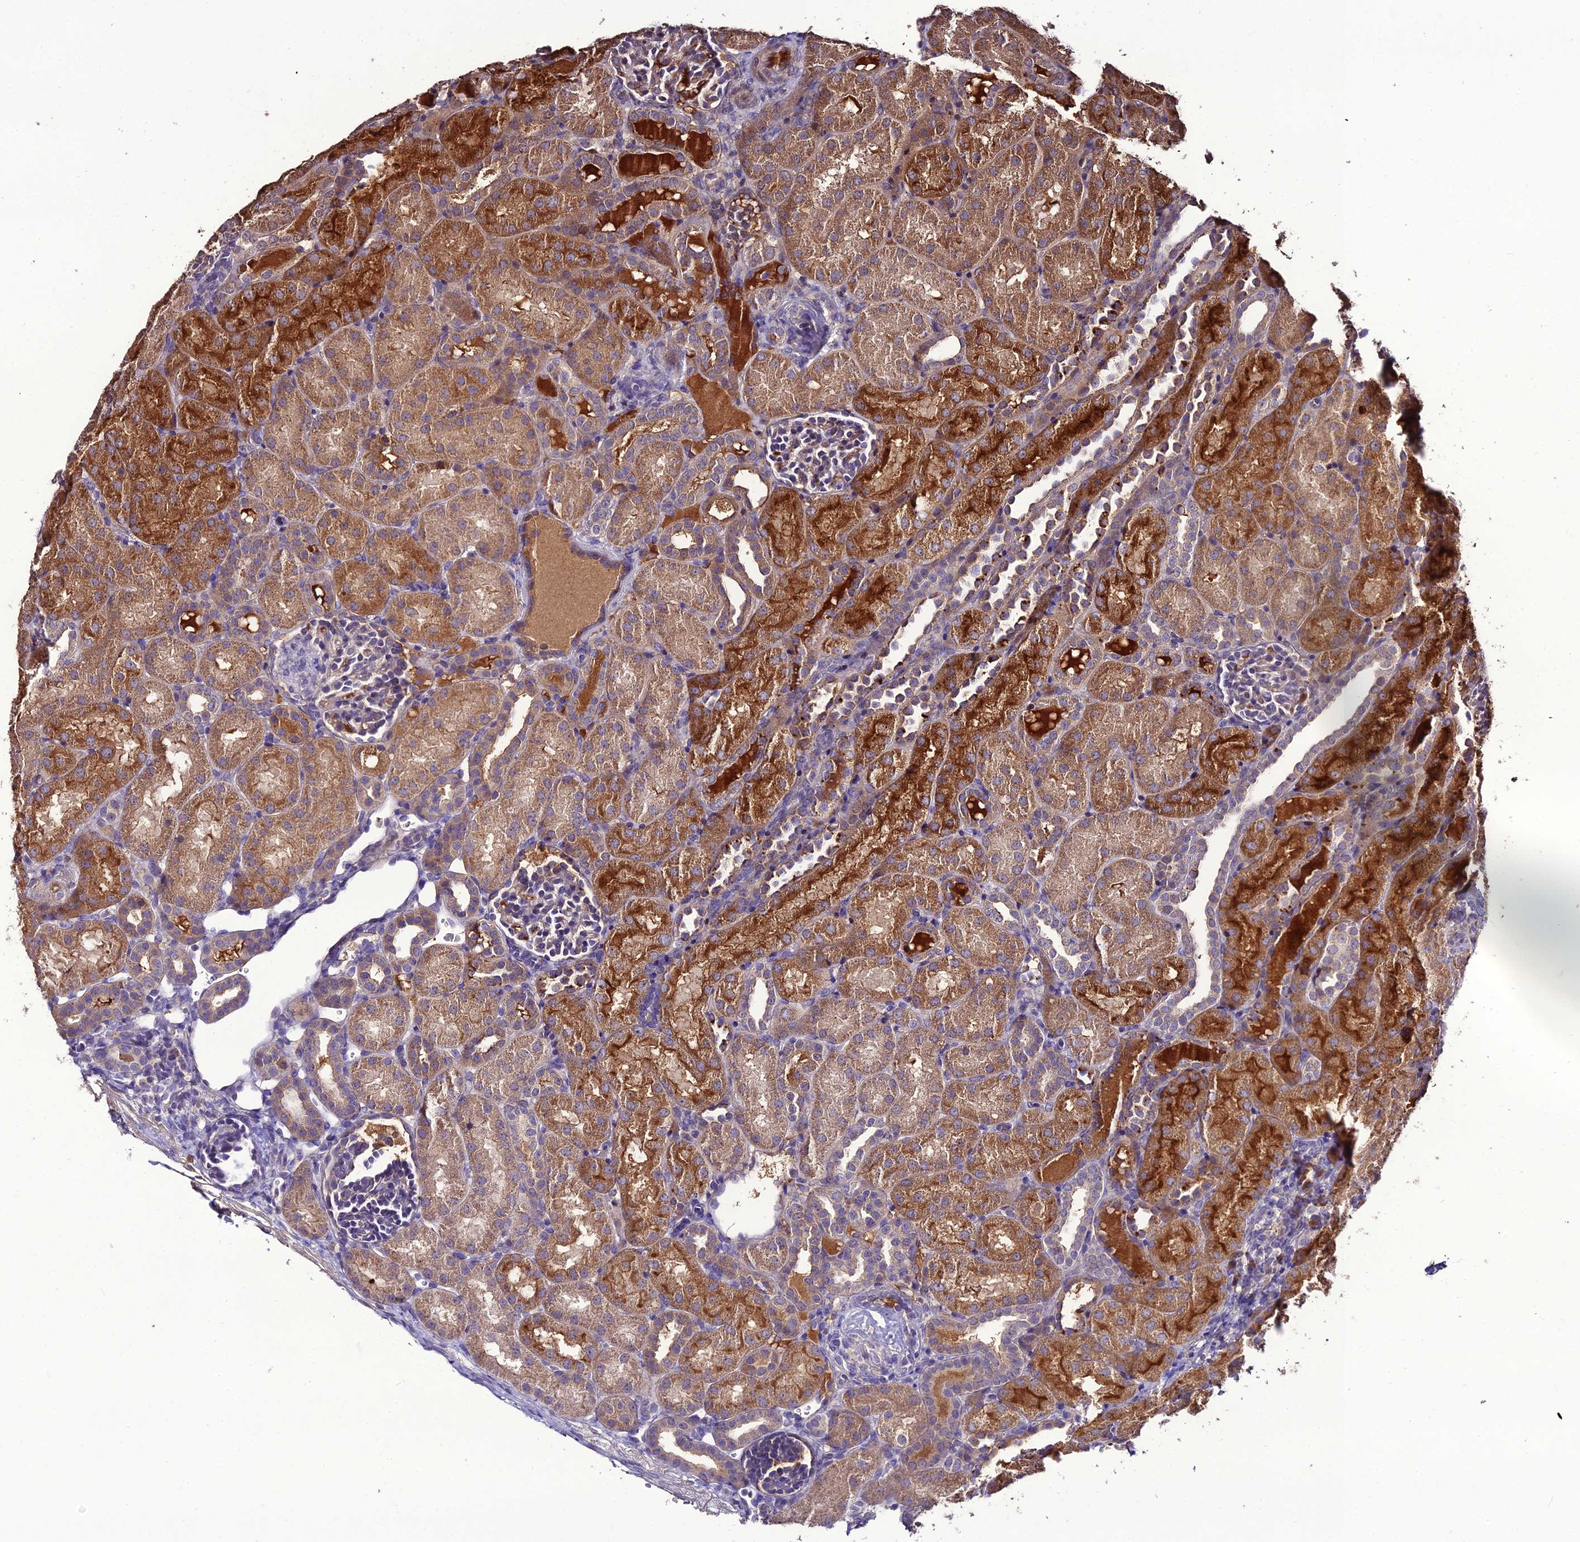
{"staining": {"intensity": "negative", "quantity": "none", "location": "none"}, "tissue": "kidney", "cell_type": "Cells in glomeruli", "image_type": "normal", "snomed": [{"axis": "morphology", "description": "Normal tissue, NOS"}, {"axis": "topography", "description": "Kidney"}], "caption": "Image shows no significant protein positivity in cells in glomeruli of benign kidney.", "gene": "KCTD16", "patient": {"sex": "male", "age": 1}}